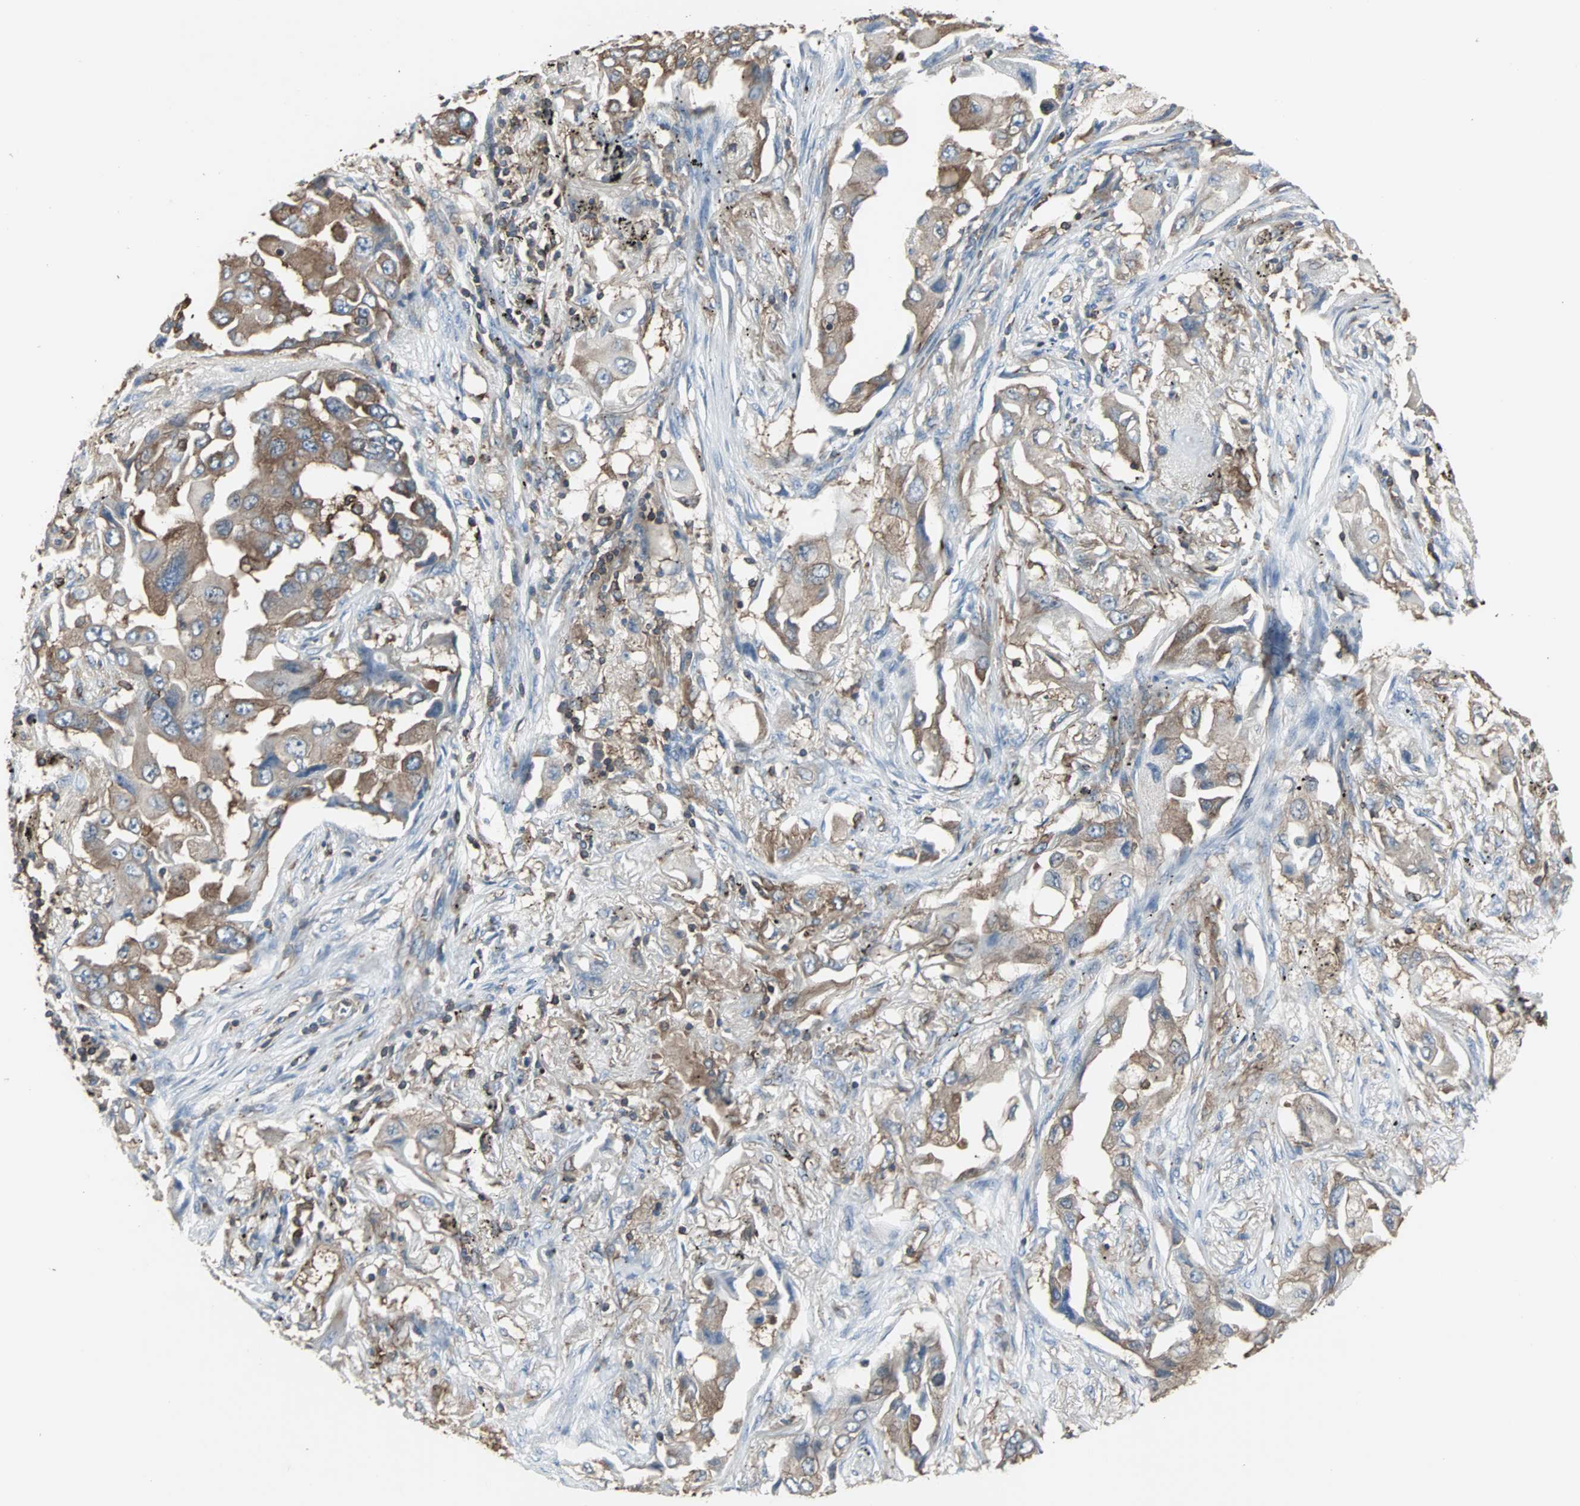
{"staining": {"intensity": "moderate", "quantity": ">75%", "location": "cytoplasmic/membranous"}, "tissue": "lung cancer", "cell_type": "Tumor cells", "image_type": "cancer", "snomed": [{"axis": "morphology", "description": "Adenocarcinoma, NOS"}, {"axis": "topography", "description": "Lung"}], "caption": "Lung adenocarcinoma was stained to show a protein in brown. There is medium levels of moderate cytoplasmic/membranous expression in about >75% of tumor cells.", "gene": "LRRFIP1", "patient": {"sex": "female", "age": 65}}